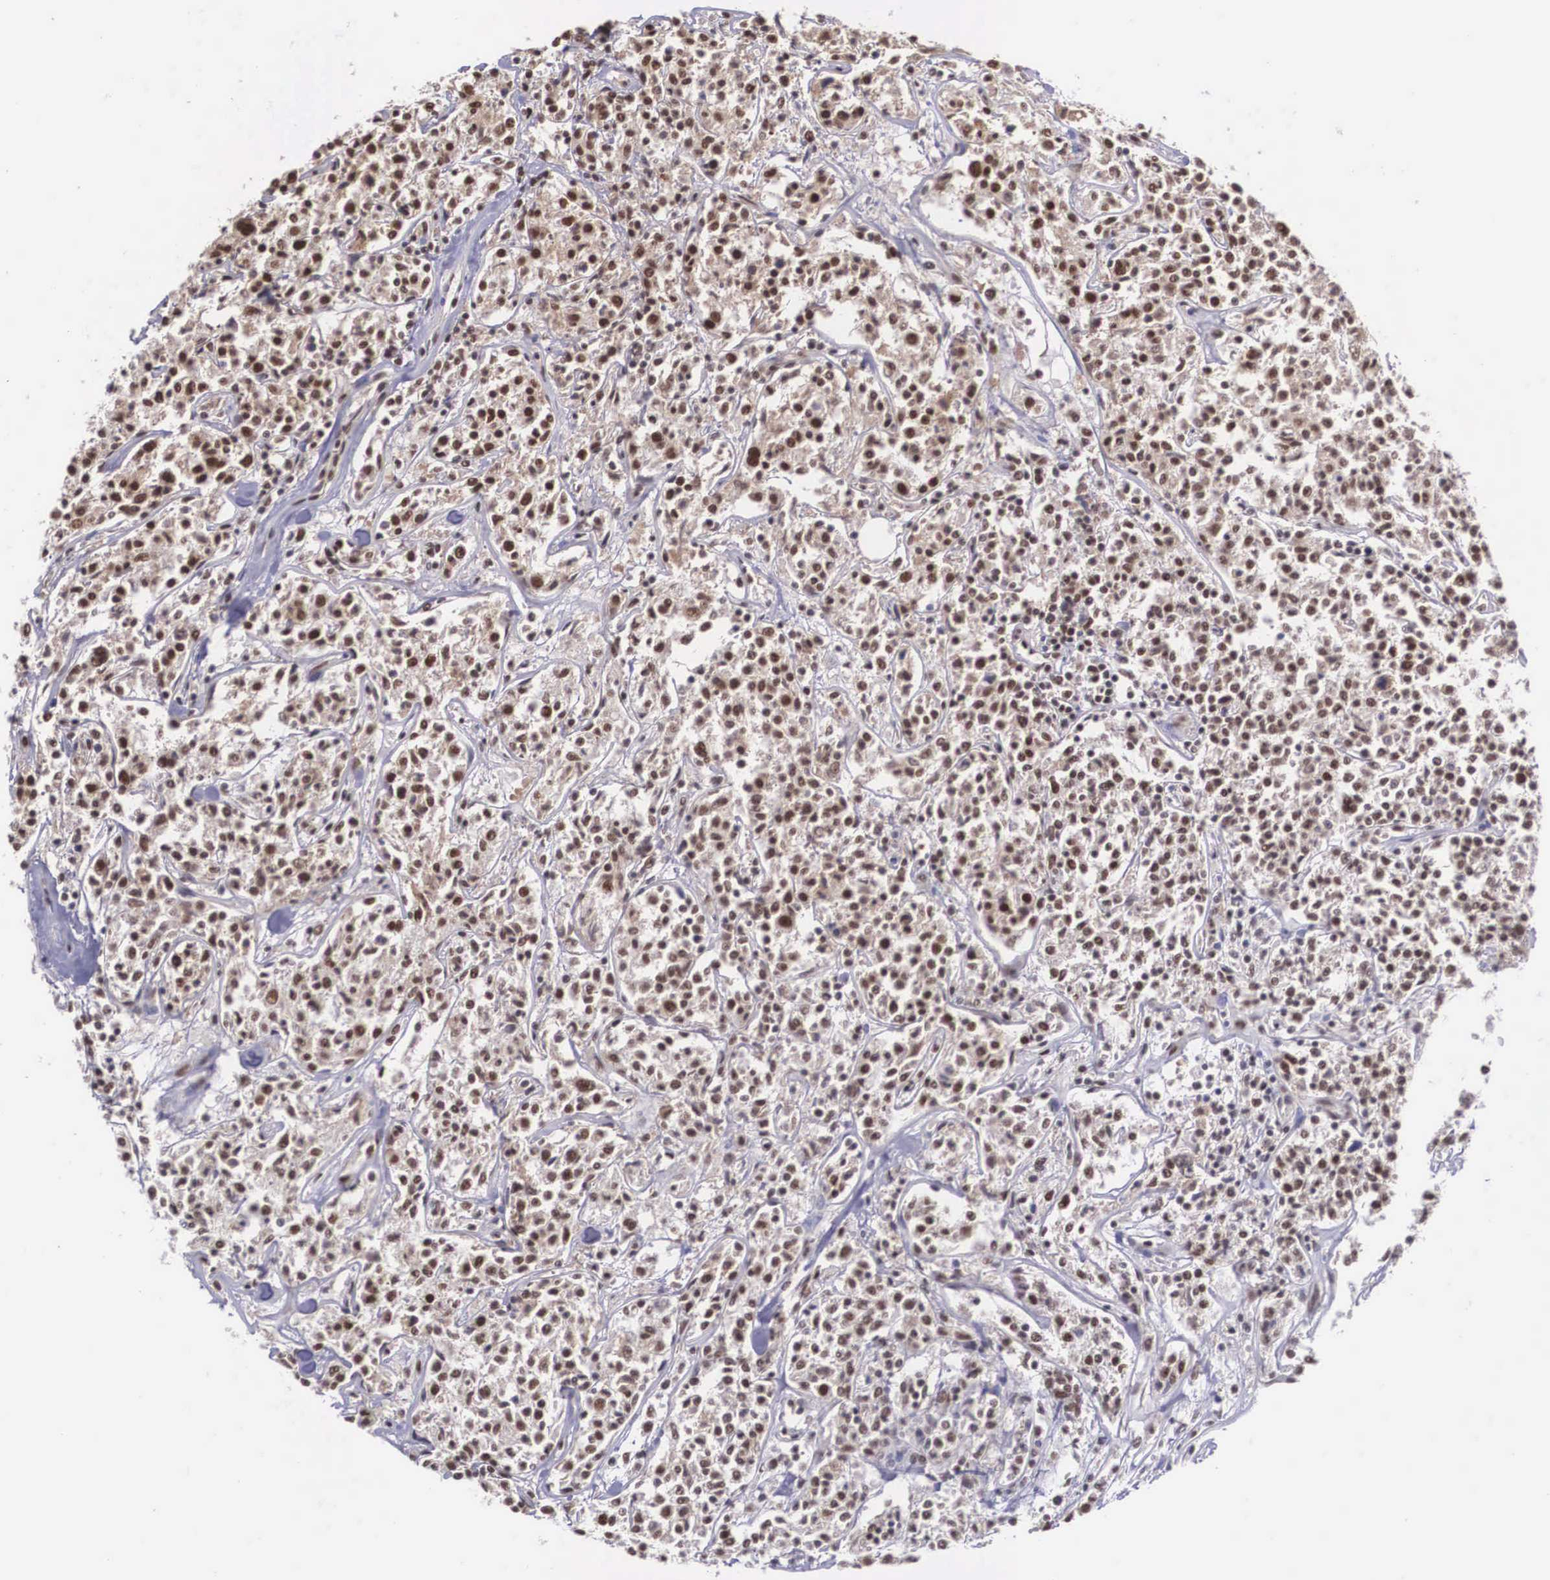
{"staining": {"intensity": "strong", "quantity": ">75%", "location": "nuclear"}, "tissue": "lymphoma", "cell_type": "Tumor cells", "image_type": "cancer", "snomed": [{"axis": "morphology", "description": "Malignant lymphoma, non-Hodgkin's type, Low grade"}, {"axis": "topography", "description": "Small intestine"}], "caption": "Protein staining by immunohistochemistry (IHC) exhibits strong nuclear expression in about >75% of tumor cells in lymphoma. The staining is performed using DAB brown chromogen to label protein expression. The nuclei are counter-stained blue using hematoxylin.", "gene": "POLR2F", "patient": {"sex": "female", "age": 59}}